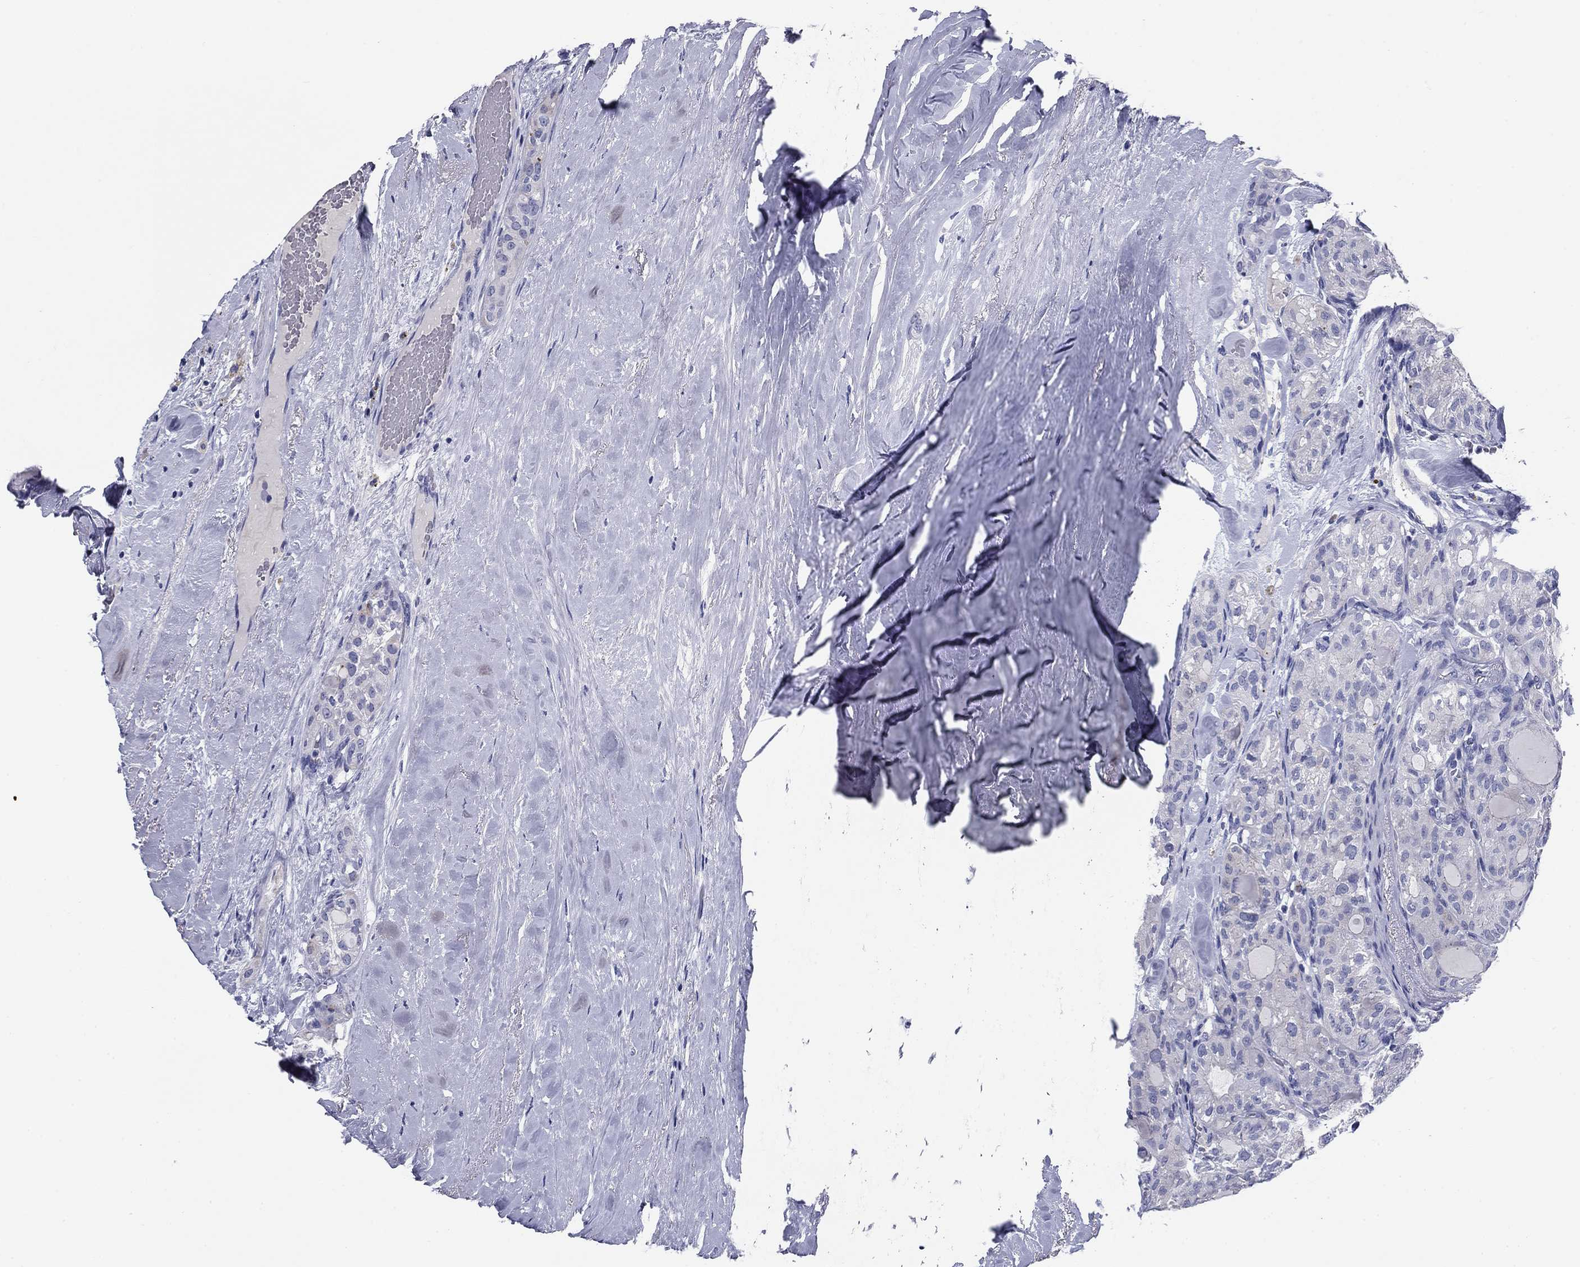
{"staining": {"intensity": "negative", "quantity": "none", "location": "none"}, "tissue": "thyroid cancer", "cell_type": "Tumor cells", "image_type": "cancer", "snomed": [{"axis": "morphology", "description": "Follicular adenoma carcinoma, NOS"}, {"axis": "topography", "description": "Thyroid gland"}], "caption": "IHC micrograph of thyroid cancer stained for a protein (brown), which shows no expression in tumor cells.", "gene": "KCNH1", "patient": {"sex": "male", "age": 75}}